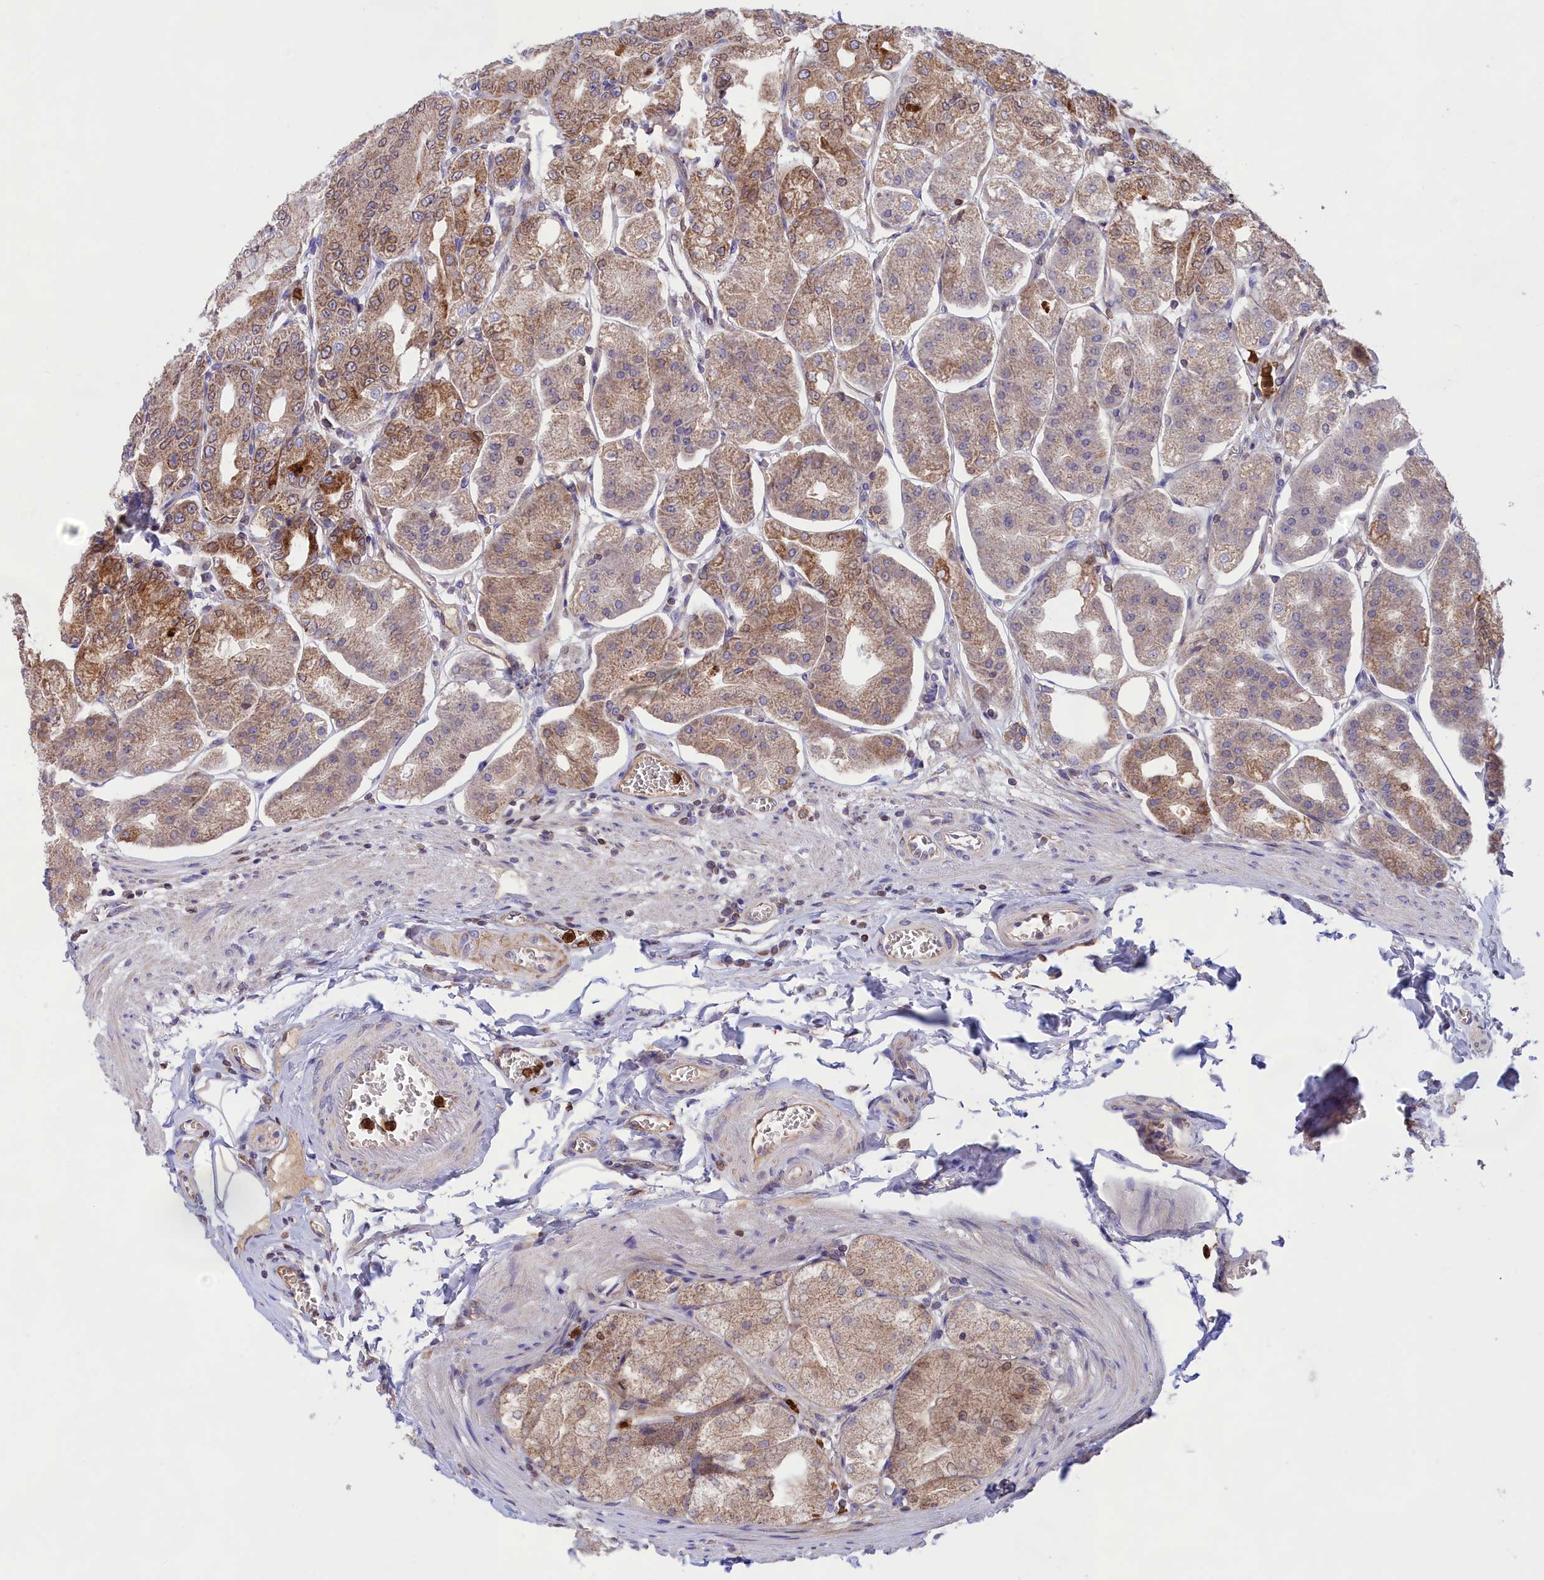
{"staining": {"intensity": "moderate", "quantity": "25%-75%", "location": "cytoplasmic/membranous"}, "tissue": "stomach", "cell_type": "Glandular cells", "image_type": "normal", "snomed": [{"axis": "morphology", "description": "Normal tissue, NOS"}, {"axis": "topography", "description": "Stomach, lower"}], "caption": "IHC (DAB (3,3'-diaminobenzidine)) staining of benign human stomach reveals moderate cytoplasmic/membranous protein staining in about 25%-75% of glandular cells.", "gene": "PKHD1L1", "patient": {"sex": "male", "age": 71}}